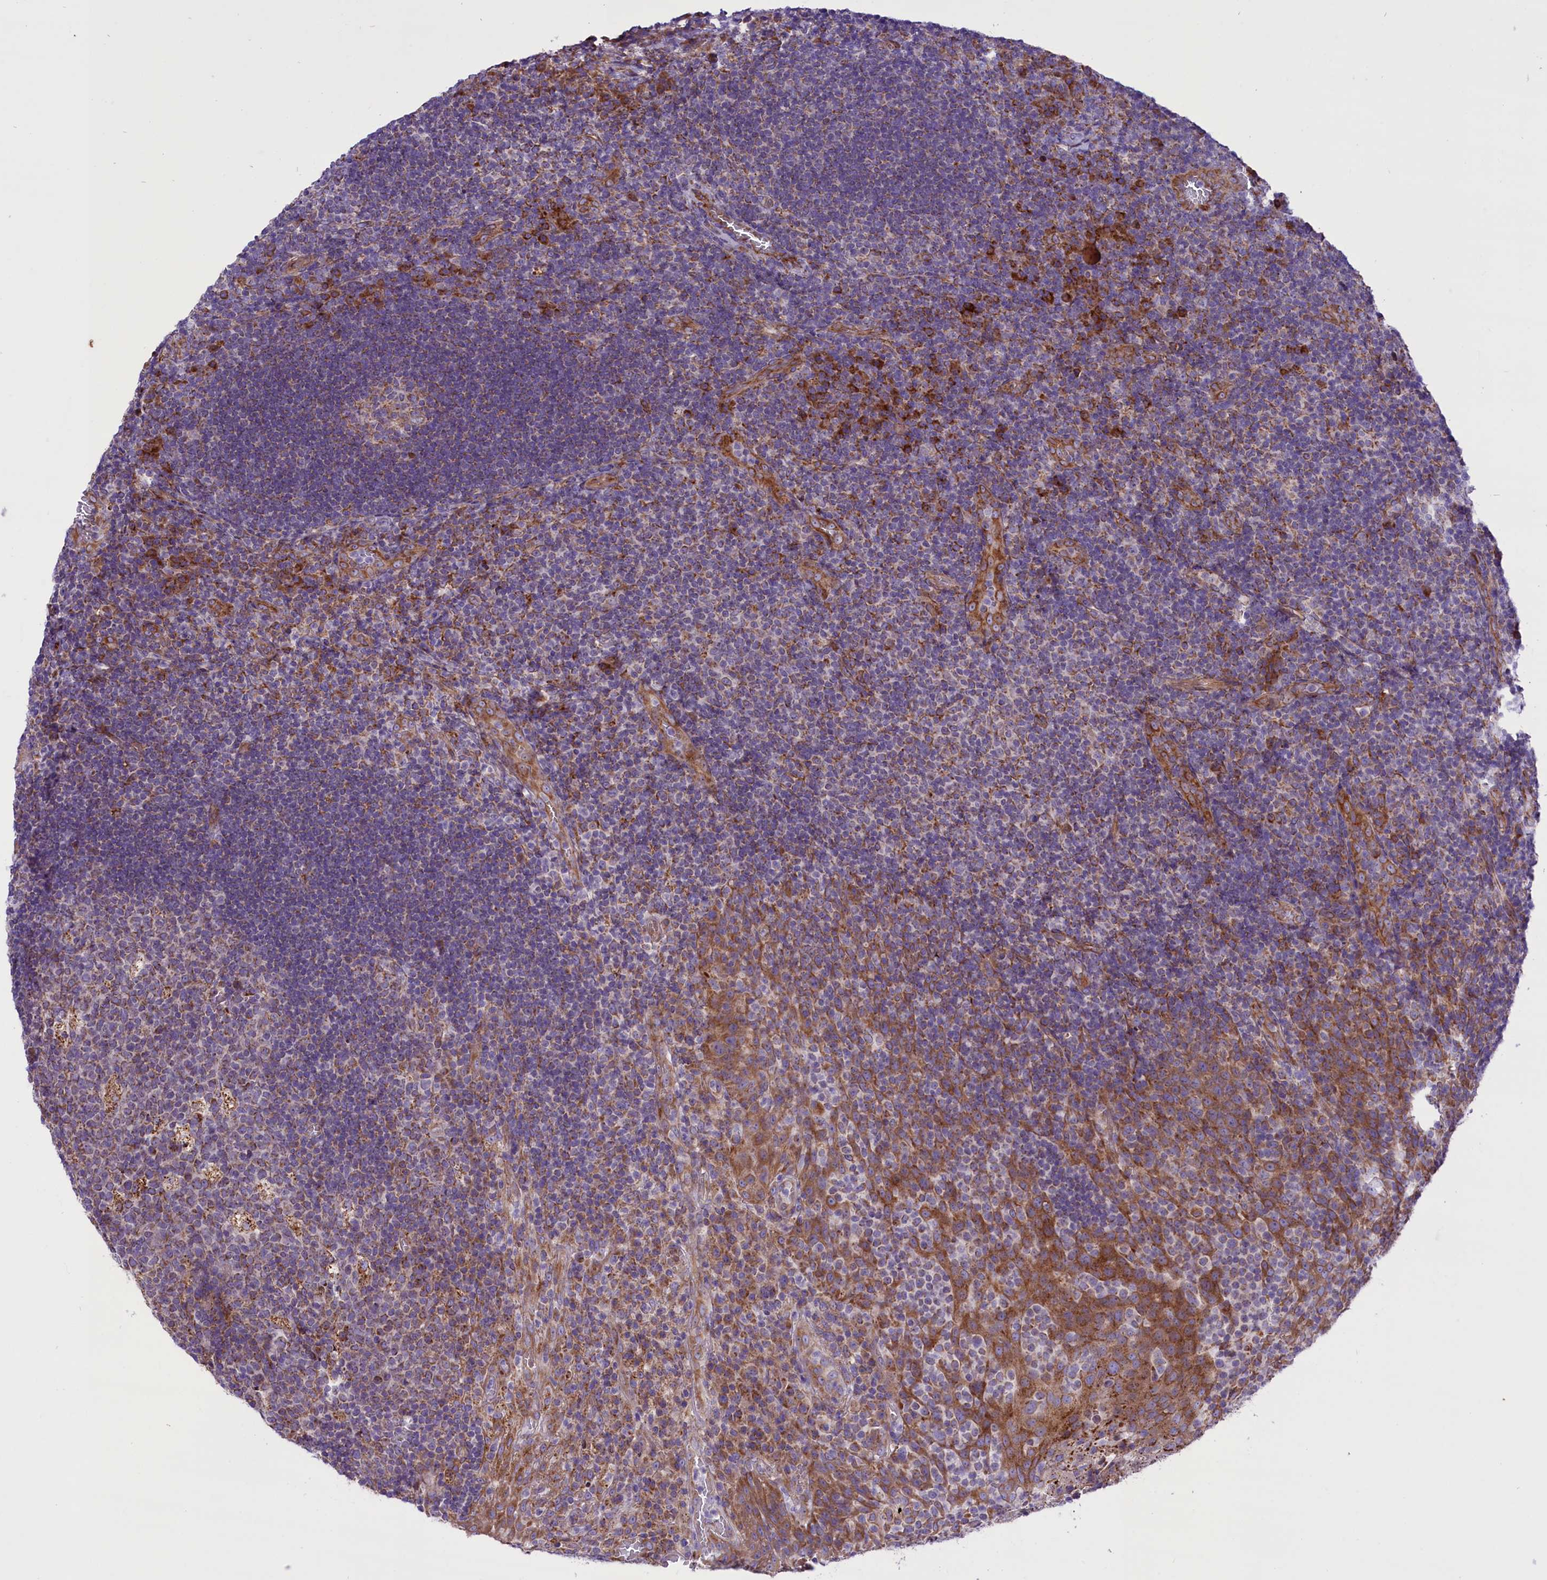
{"staining": {"intensity": "moderate", "quantity": "<25%", "location": "cytoplasmic/membranous"}, "tissue": "tonsil", "cell_type": "Germinal center cells", "image_type": "normal", "snomed": [{"axis": "morphology", "description": "Normal tissue, NOS"}, {"axis": "topography", "description": "Tonsil"}], "caption": "Germinal center cells display low levels of moderate cytoplasmic/membranous positivity in about <25% of cells in unremarkable tonsil. (DAB (3,3'-diaminobenzidine) = brown stain, brightfield microscopy at high magnification).", "gene": "PTPRU", "patient": {"sex": "male", "age": 17}}